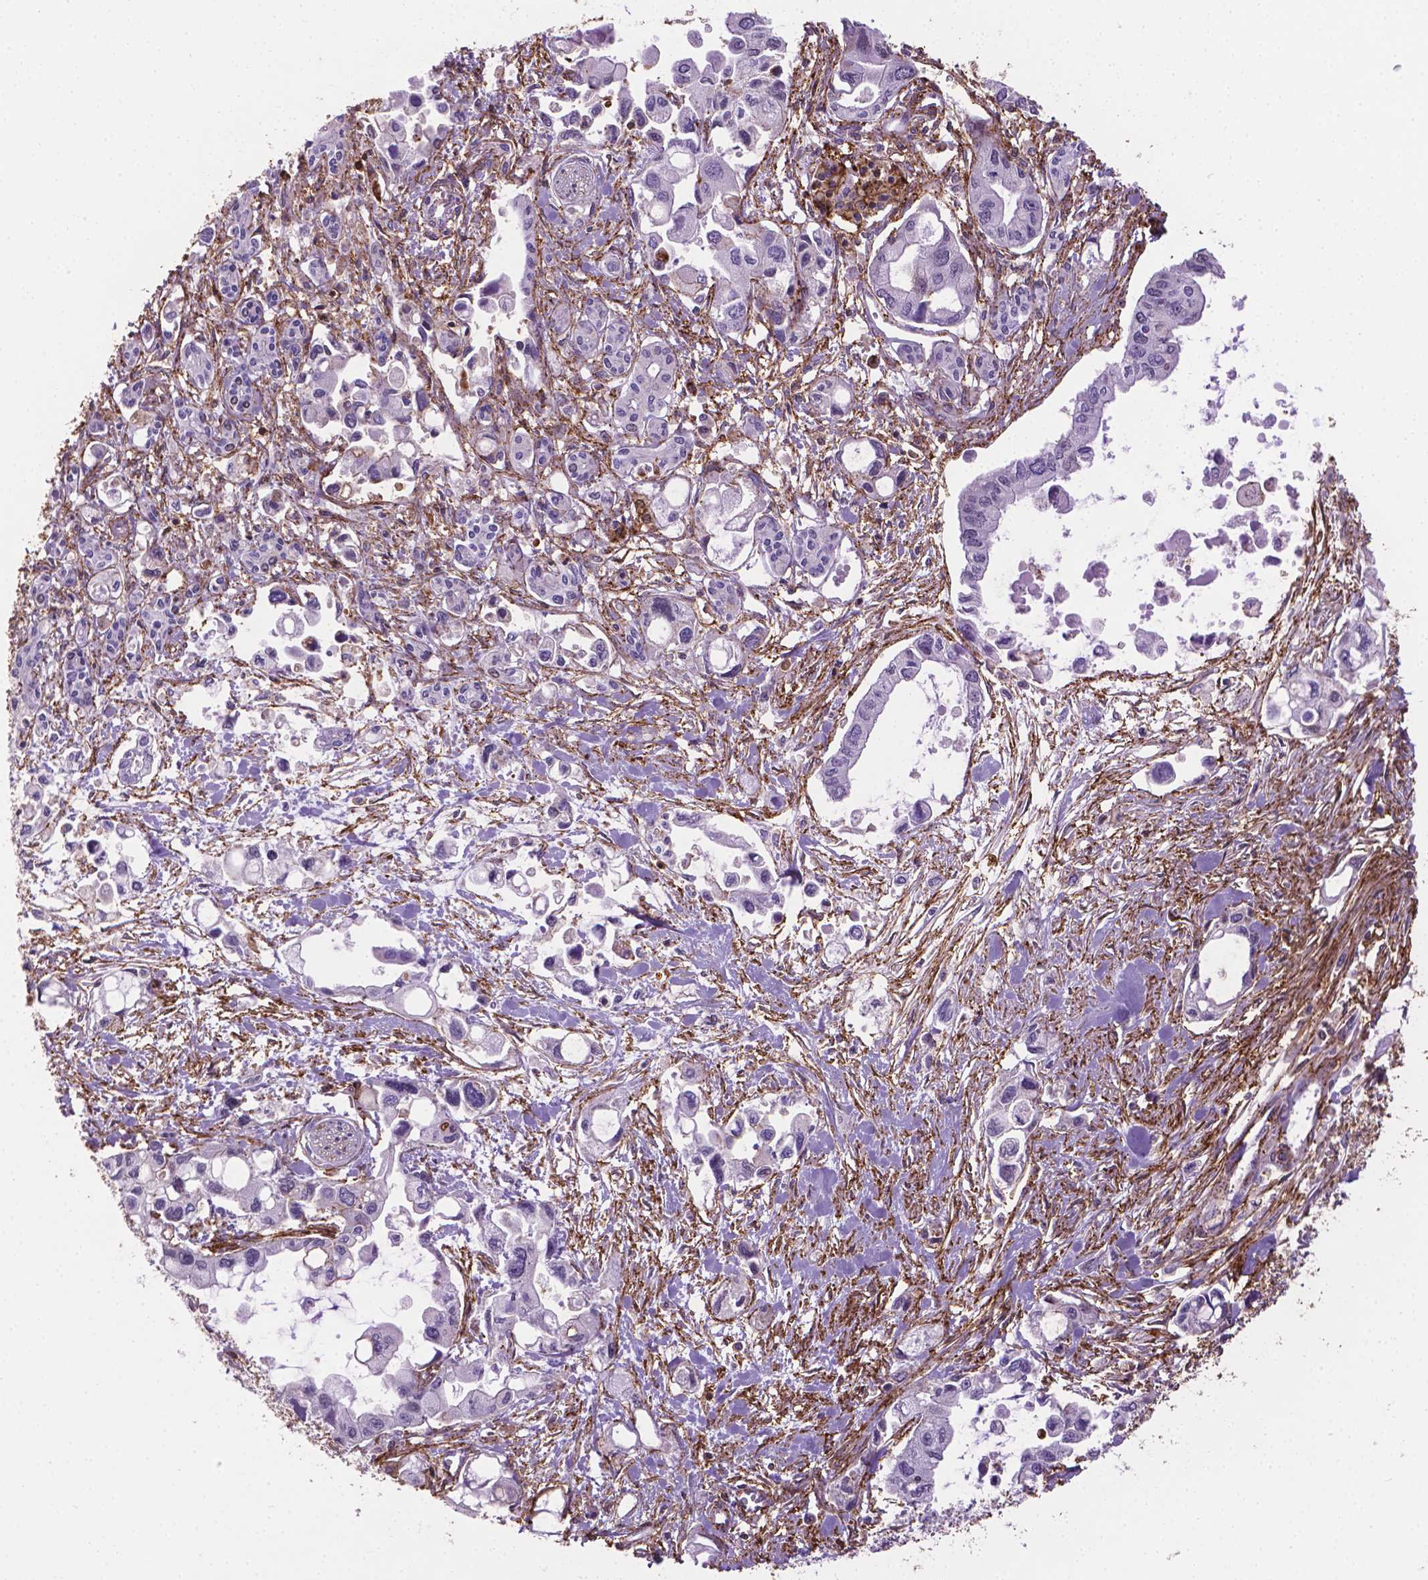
{"staining": {"intensity": "negative", "quantity": "none", "location": "none"}, "tissue": "pancreatic cancer", "cell_type": "Tumor cells", "image_type": "cancer", "snomed": [{"axis": "morphology", "description": "Adenocarcinoma, NOS"}, {"axis": "topography", "description": "Pancreas"}], "caption": "A photomicrograph of adenocarcinoma (pancreatic) stained for a protein shows no brown staining in tumor cells.", "gene": "ACAD10", "patient": {"sex": "female", "age": 61}}